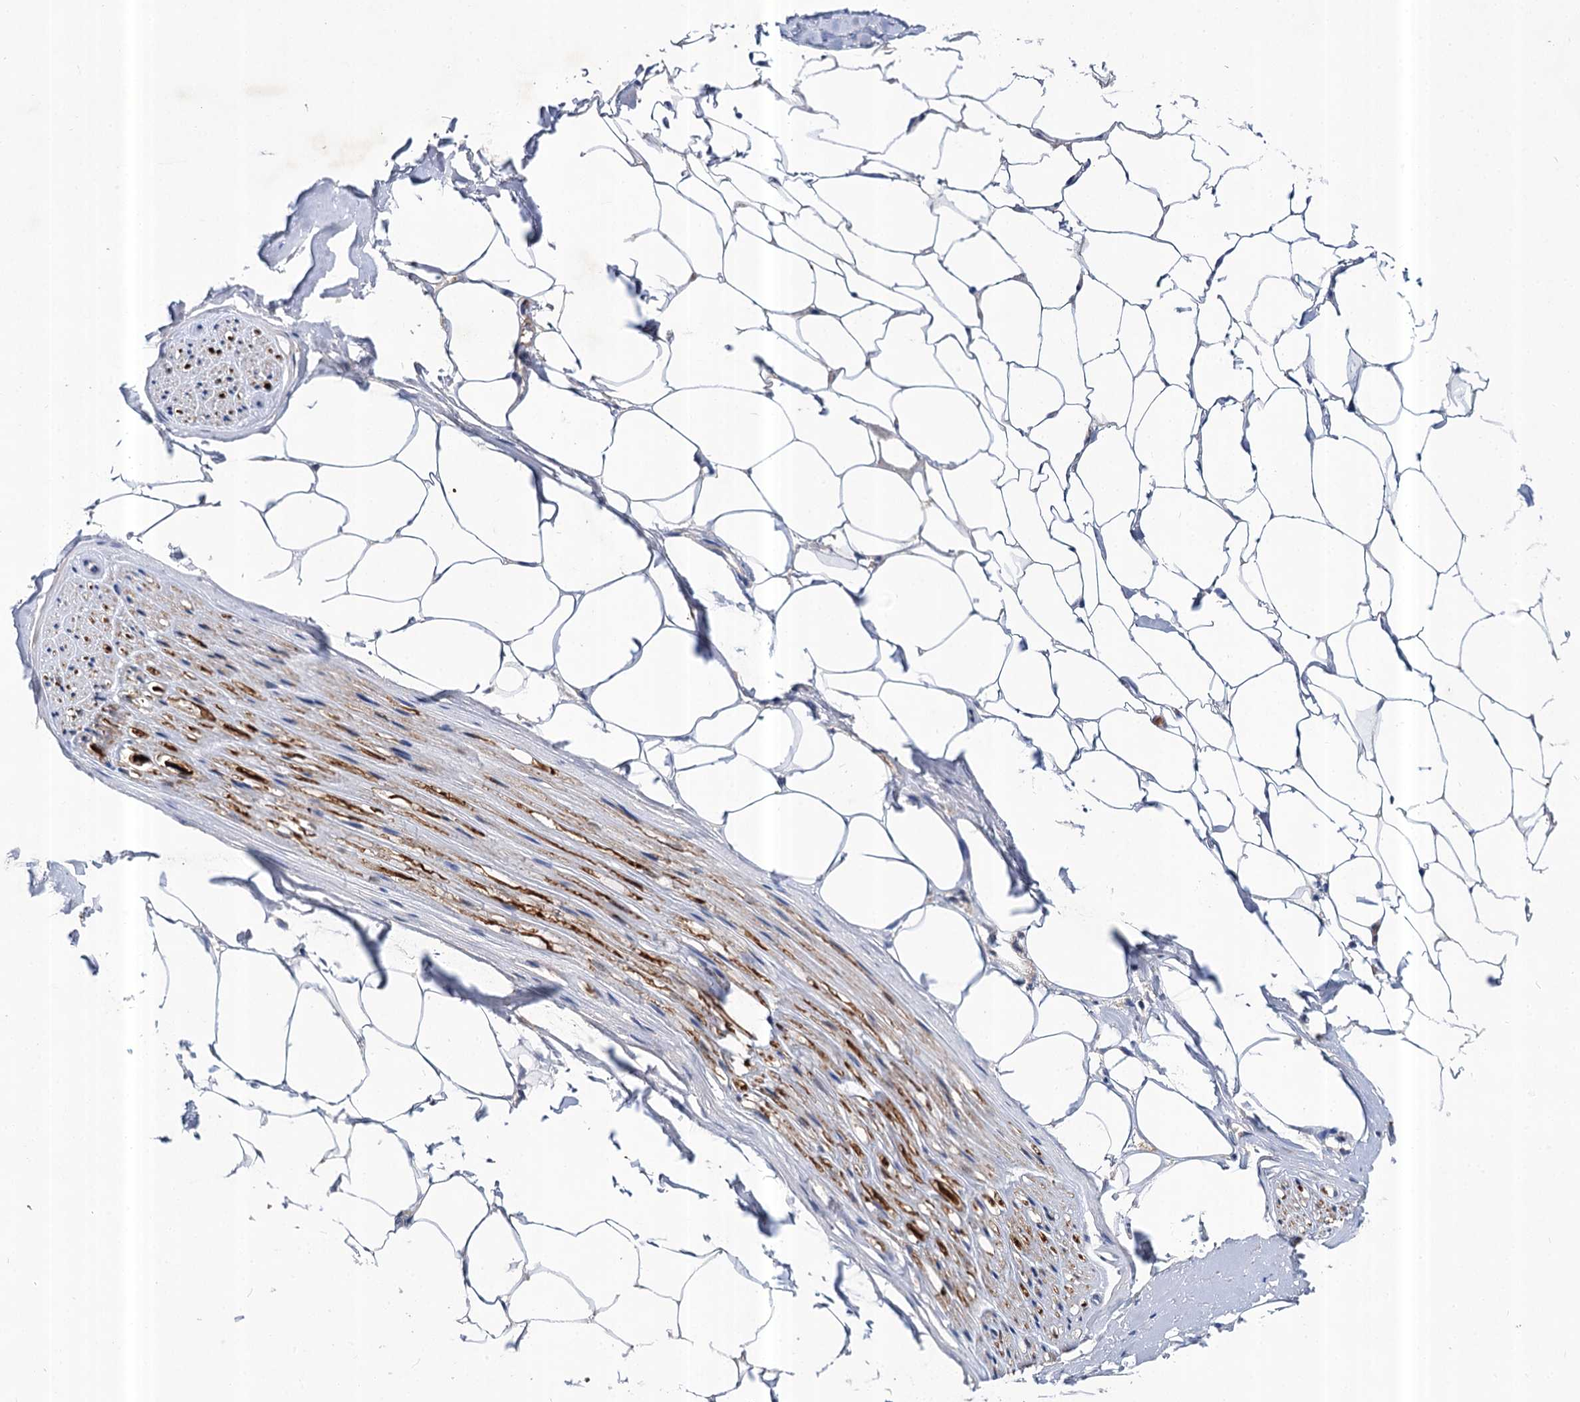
{"staining": {"intensity": "negative", "quantity": "none", "location": "none"}, "tissue": "adipose tissue", "cell_type": "Adipocytes", "image_type": "normal", "snomed": [{"axis": "morphology", "description": "Normal tissue, NOS"}, {"axis": "morphology", "description": "Adenocarcinoma, Low grade"}, {"axis": "topography", "description": "Prostate"}, {"axis": "topography", "description": "Peripheral nerve tissue"}], "caption": "IHC micrograph of unremarkable adipose tissue: adipose tissue stained with DAB (3,3'-diaminobenzidine) shows no significant protein expression in adipocytes.", "gene": "ABLIM1", "patient": {"sex": "male", "age": 63}}